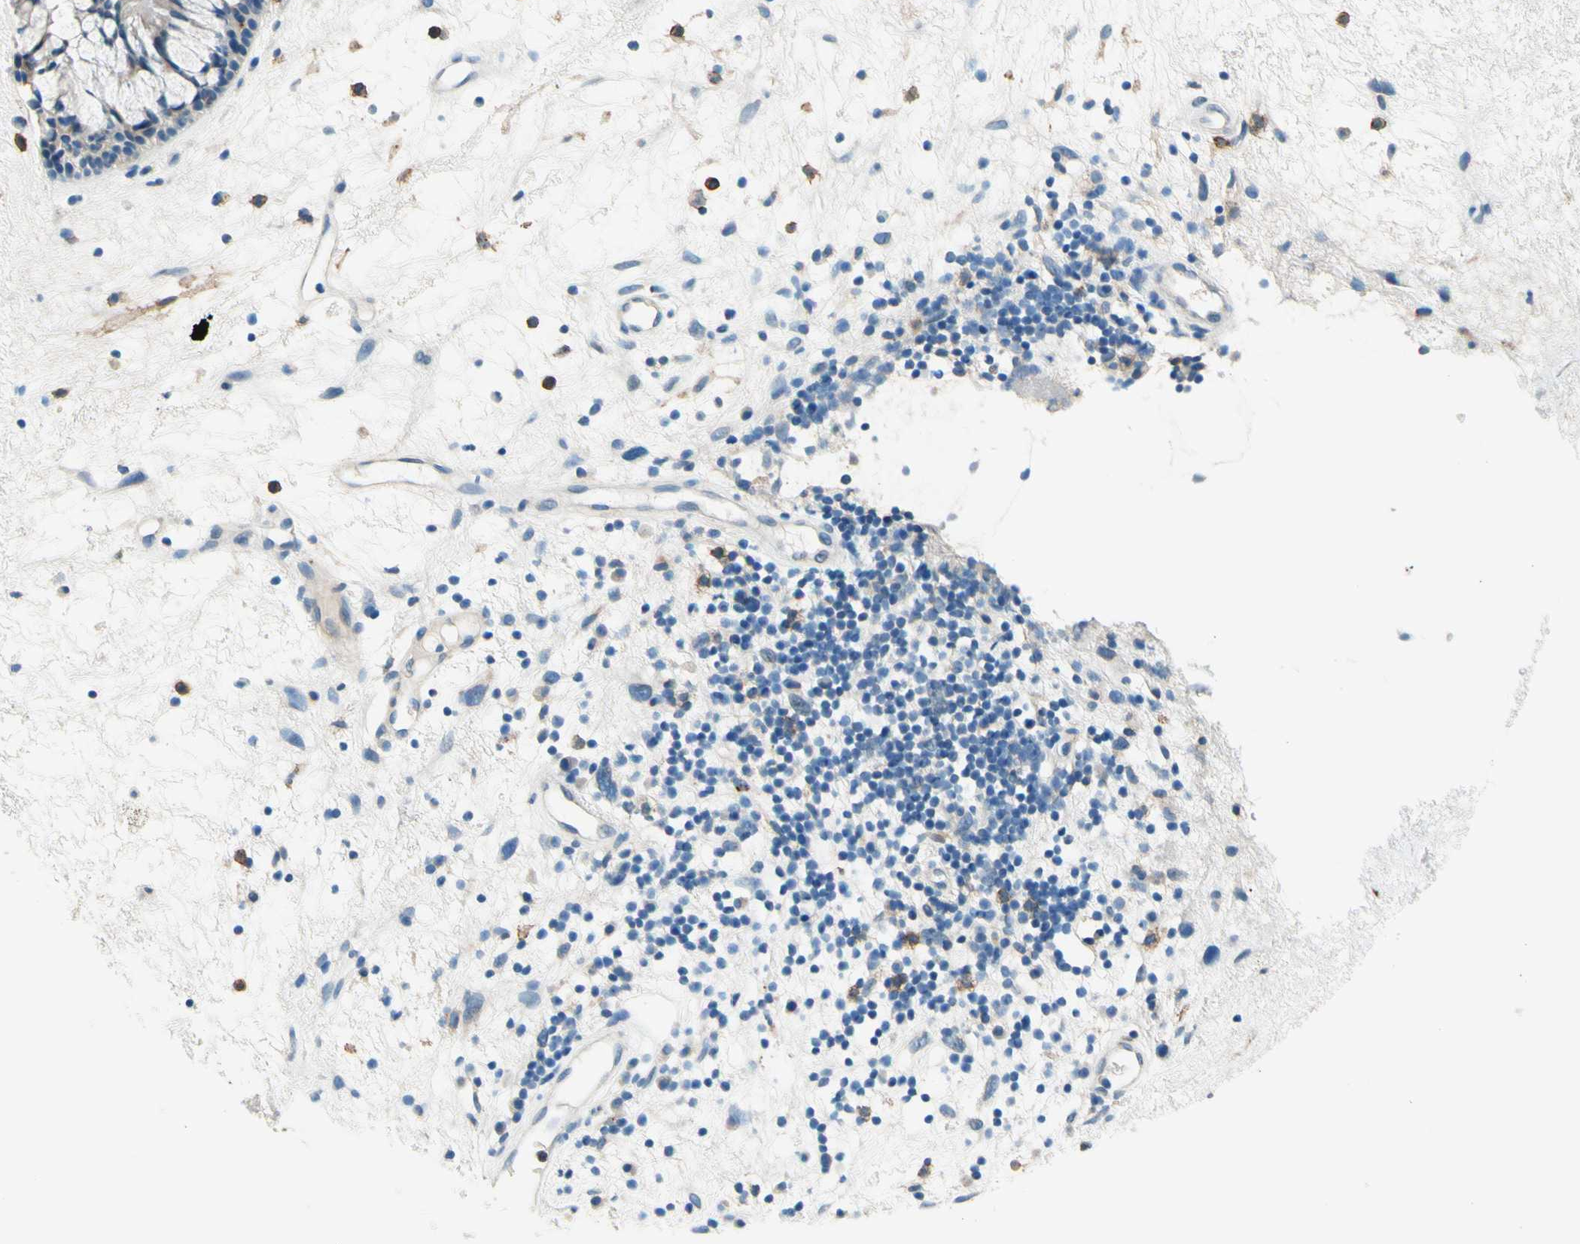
{"staining": {"intensity": "weak", "quantity": ">75%", "location": "cytoplasmic/membranous"}, "tissue": "nasopharynx", "cell_type": "Respiratory epithelial cells", "image_type": "normal", "snomed": [{"axis": "morphology", "description": "Normal tissue, NOS"}, {"axis": "morphology", "description": "Inflammation, NOS"}, {"axis": "topography", "description": "Nasopharynx"}], "caption": "Brown immunohistochemical staining in benign nasopharynx exhibits weak cytoplasmic/membranous staining in about >75% of respiratory epithelial cells.", "gene": "SIGLEC9", "patient": {"sex": "male", "age": 48}}